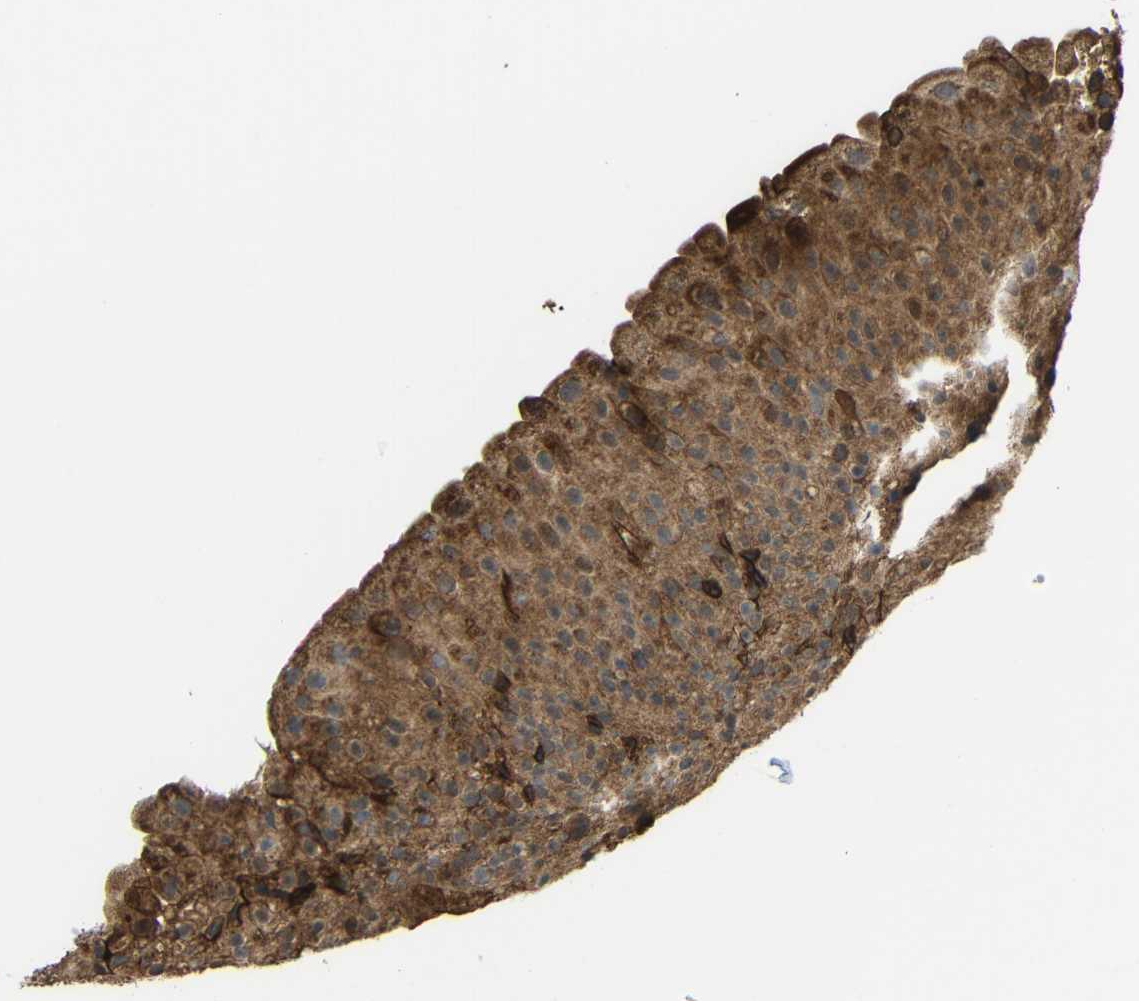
{"staining": {"intensity": "moderate", "quantity": ">75%", "location": "cytoplasmic/membranous"}, "tissue": "urinary bladder", "cell_type": "Urothelial cells", "image_type": "normal", "snomed": [{"axis": "morphology", "description": "Normal tissue, NOS"}, {"axis": "morphology", "description": "Urothelial carcinoma, High grade"}, {"axis": "topography", "description": "Urinary bladder"}], "caption": "This photomicrograph demonstrates IHC staining of benign urinary bladder, with medium moderate cytoplasmic/membranous expression in approximately >75% of urothelial cells.", "gene": "C1GALT1", "patient": {"sex": "male", "age": 46}}